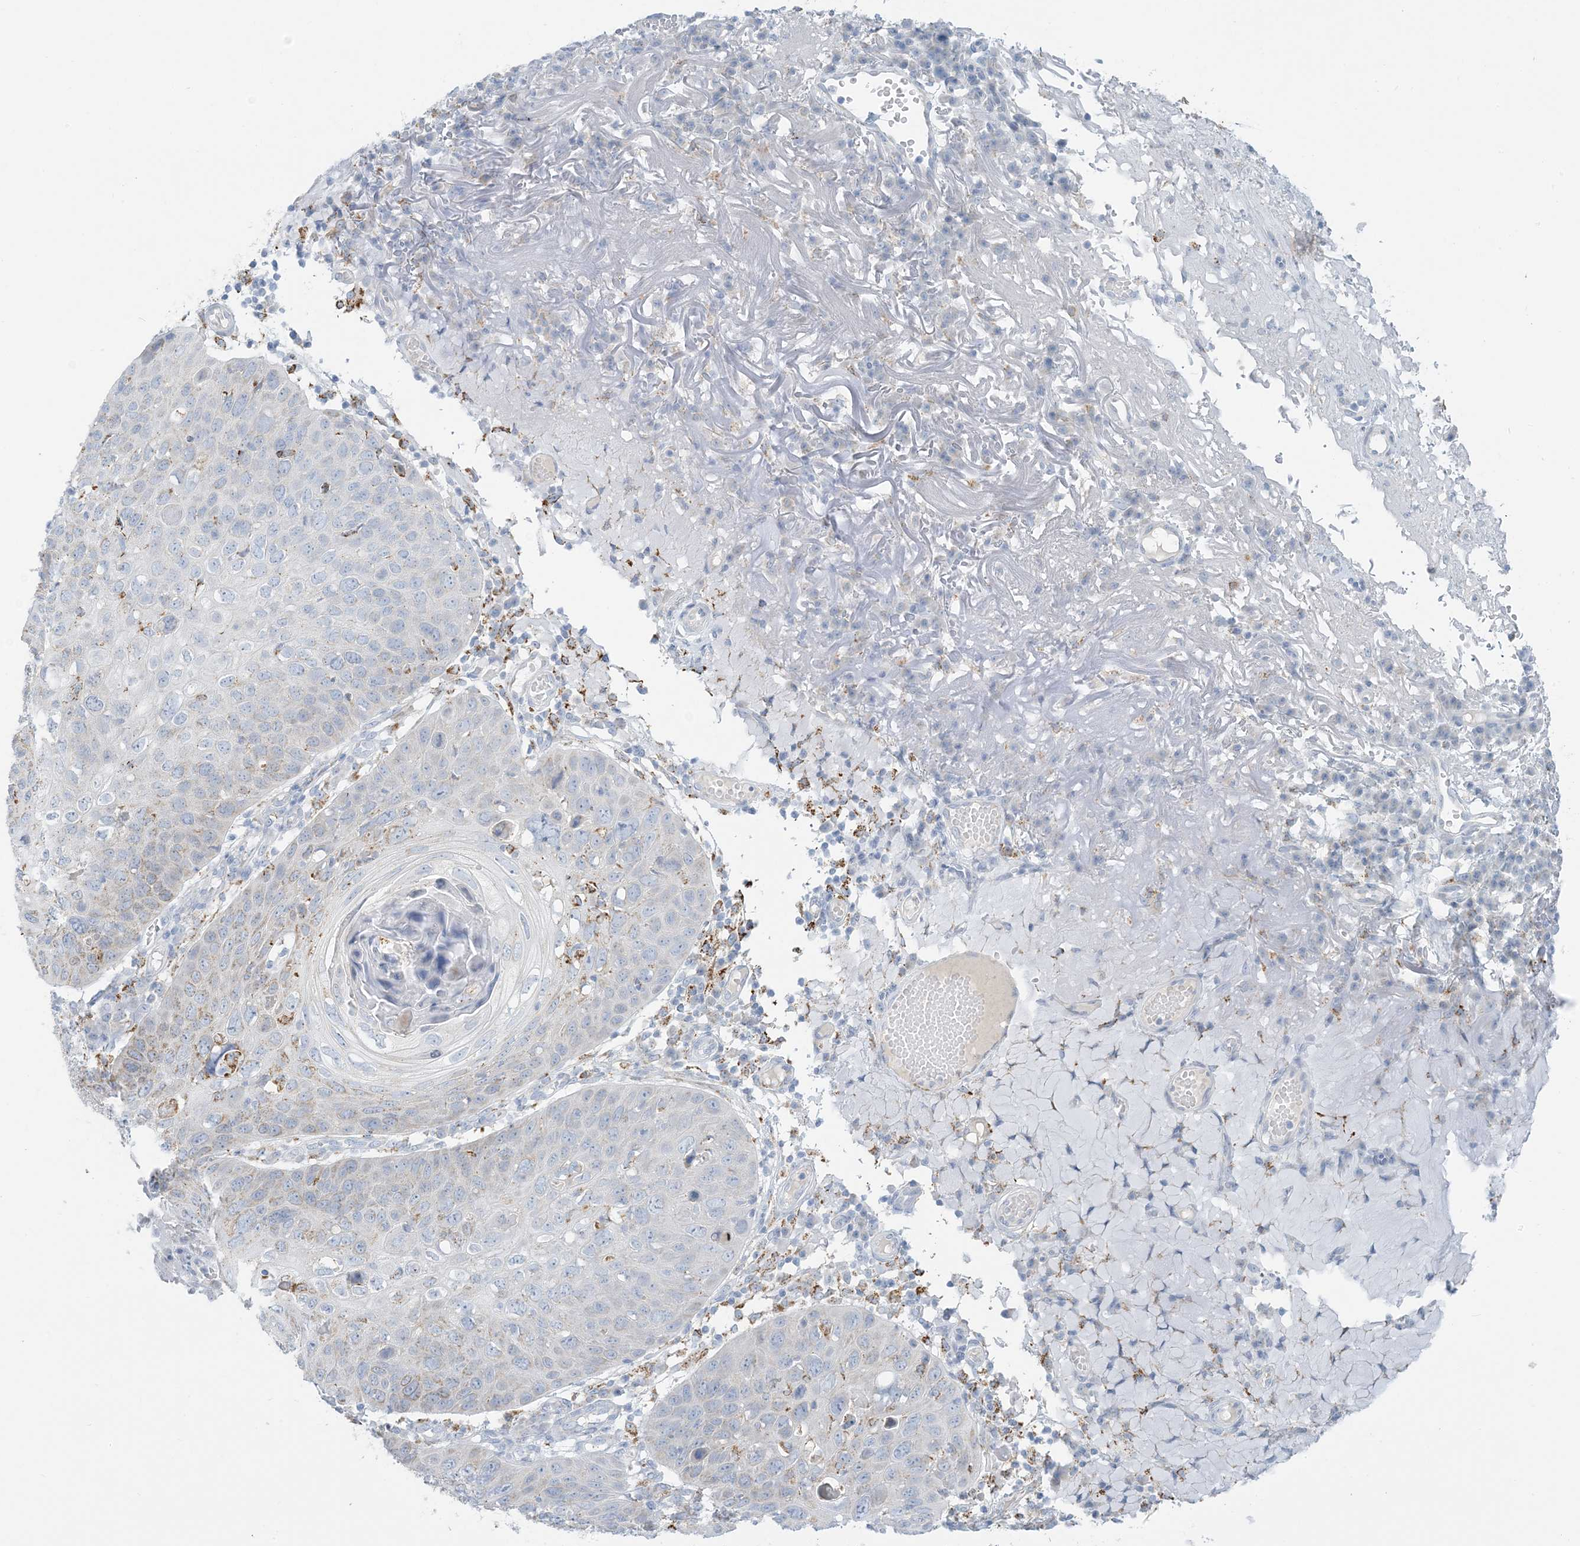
{"staining": {"intensity": "weak", "quantity": "<25%", "location": "cytoplasmic/membranous"}, "tissue": "skin cancer", "cell_type": "Tumor cells", "image_type": "cancer", "snomed": [{"axis": "morphology", "description": "Squamous cell carcinoma, NOS"}, {"axis": "topography", "description": "Skin"}], "caption": "Squamous cell carcinoma (skin) stained for a protein using IHC shows no positivity tumor cells.", "gene": "ZDHHC4", "patient": {"sex": "female", "age": 90}}